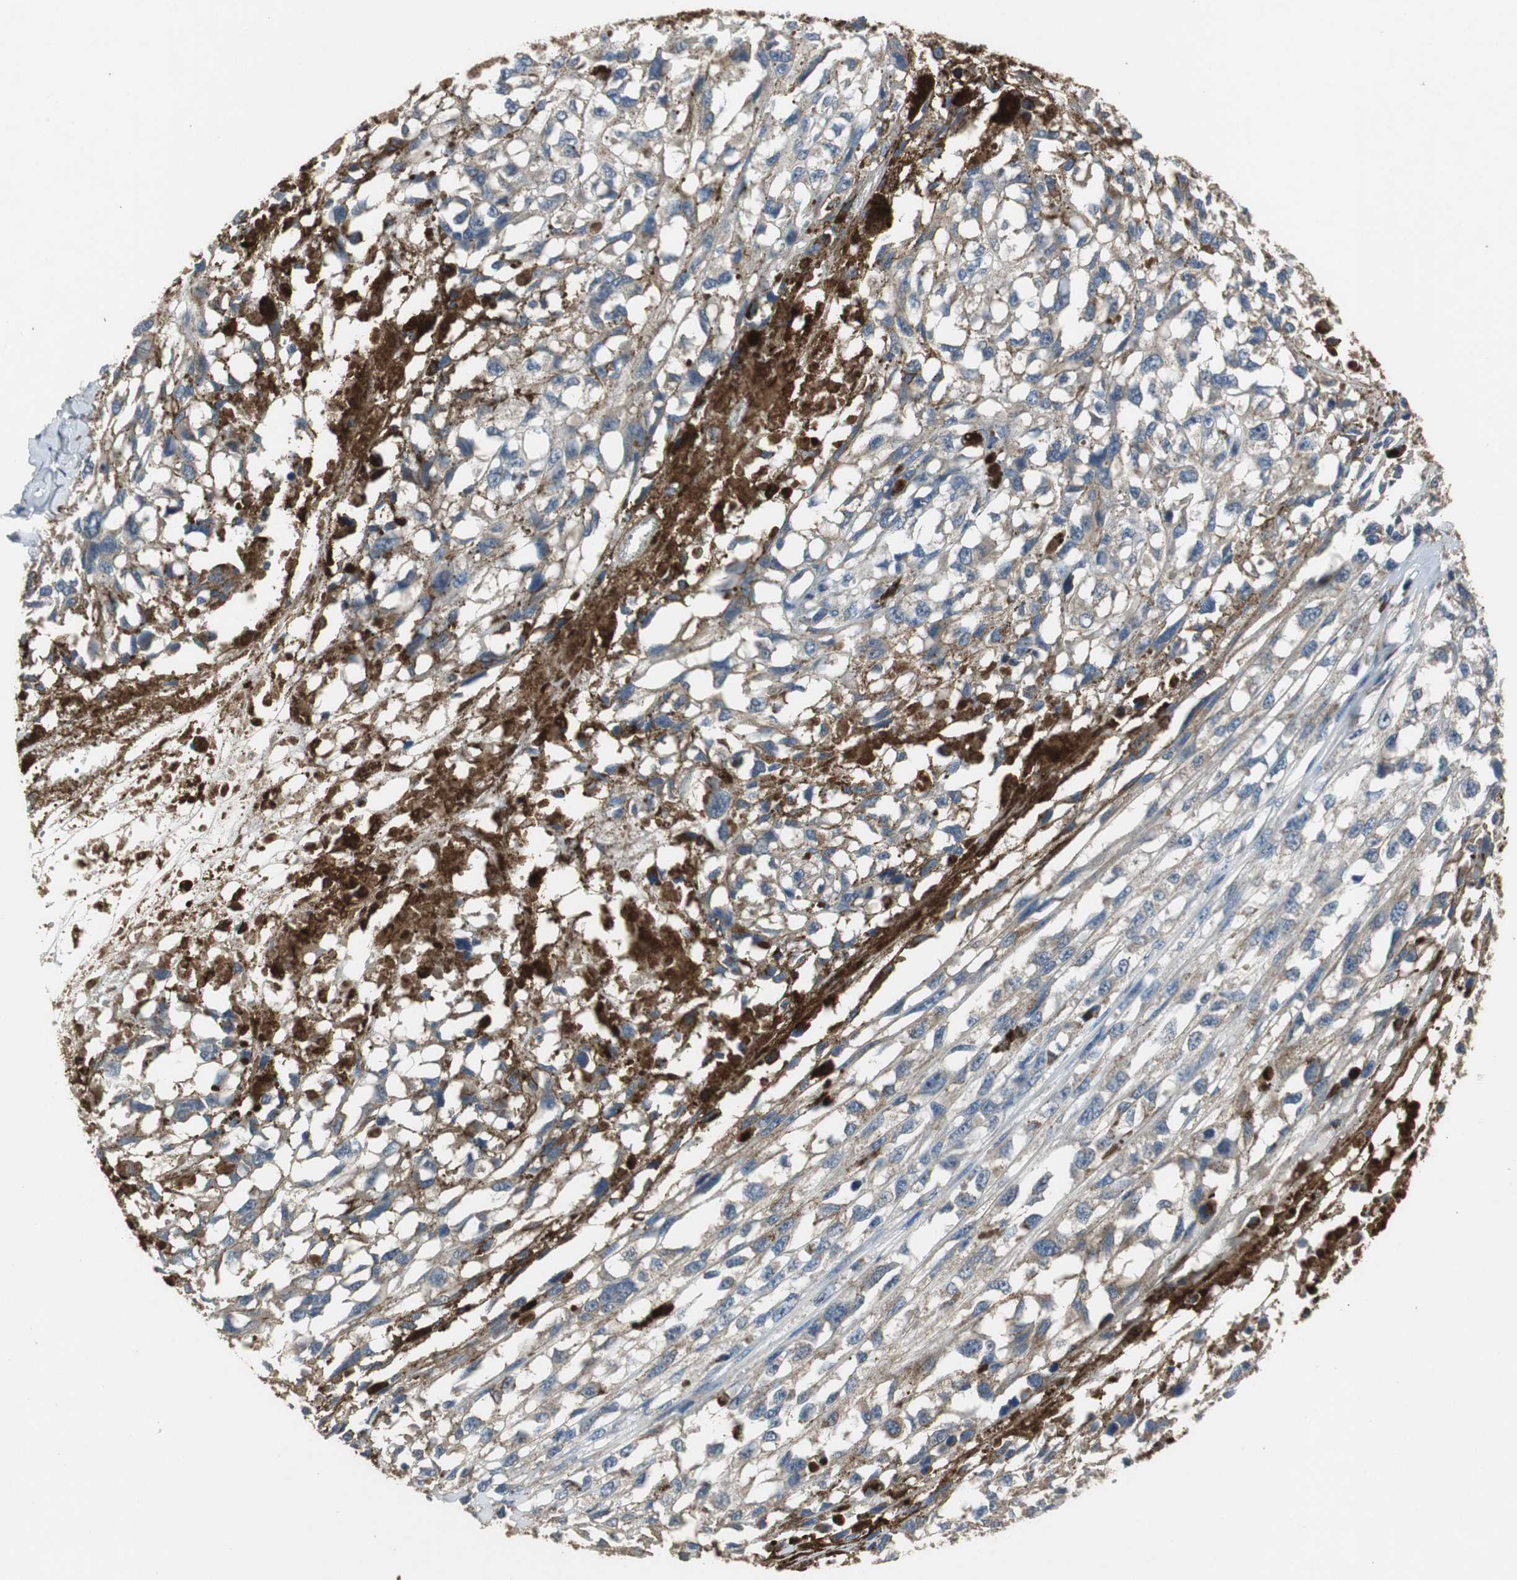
{"staining": {"intensity": "moderate", "quantity": "25%-75%", "location": "cytoplasmic/membranous"}, "tissue": "melanoma", "cell_type": "Tumor cells", "image_type": "cancer", "snomed": [{"axis": "morphology", "description": "Malignant melanoma, Metastatic site"}, {"axis": "topography", "description": "Lymph node"}], "caption": "Approximately 25%-75% of tumor cells in melanoma reveal moderate cytoplasmic/membranous protein staining as visualized by brown immunohistochemical staining.", "gene": "JTB", "patient": {"sex": "male", "age": 59}}